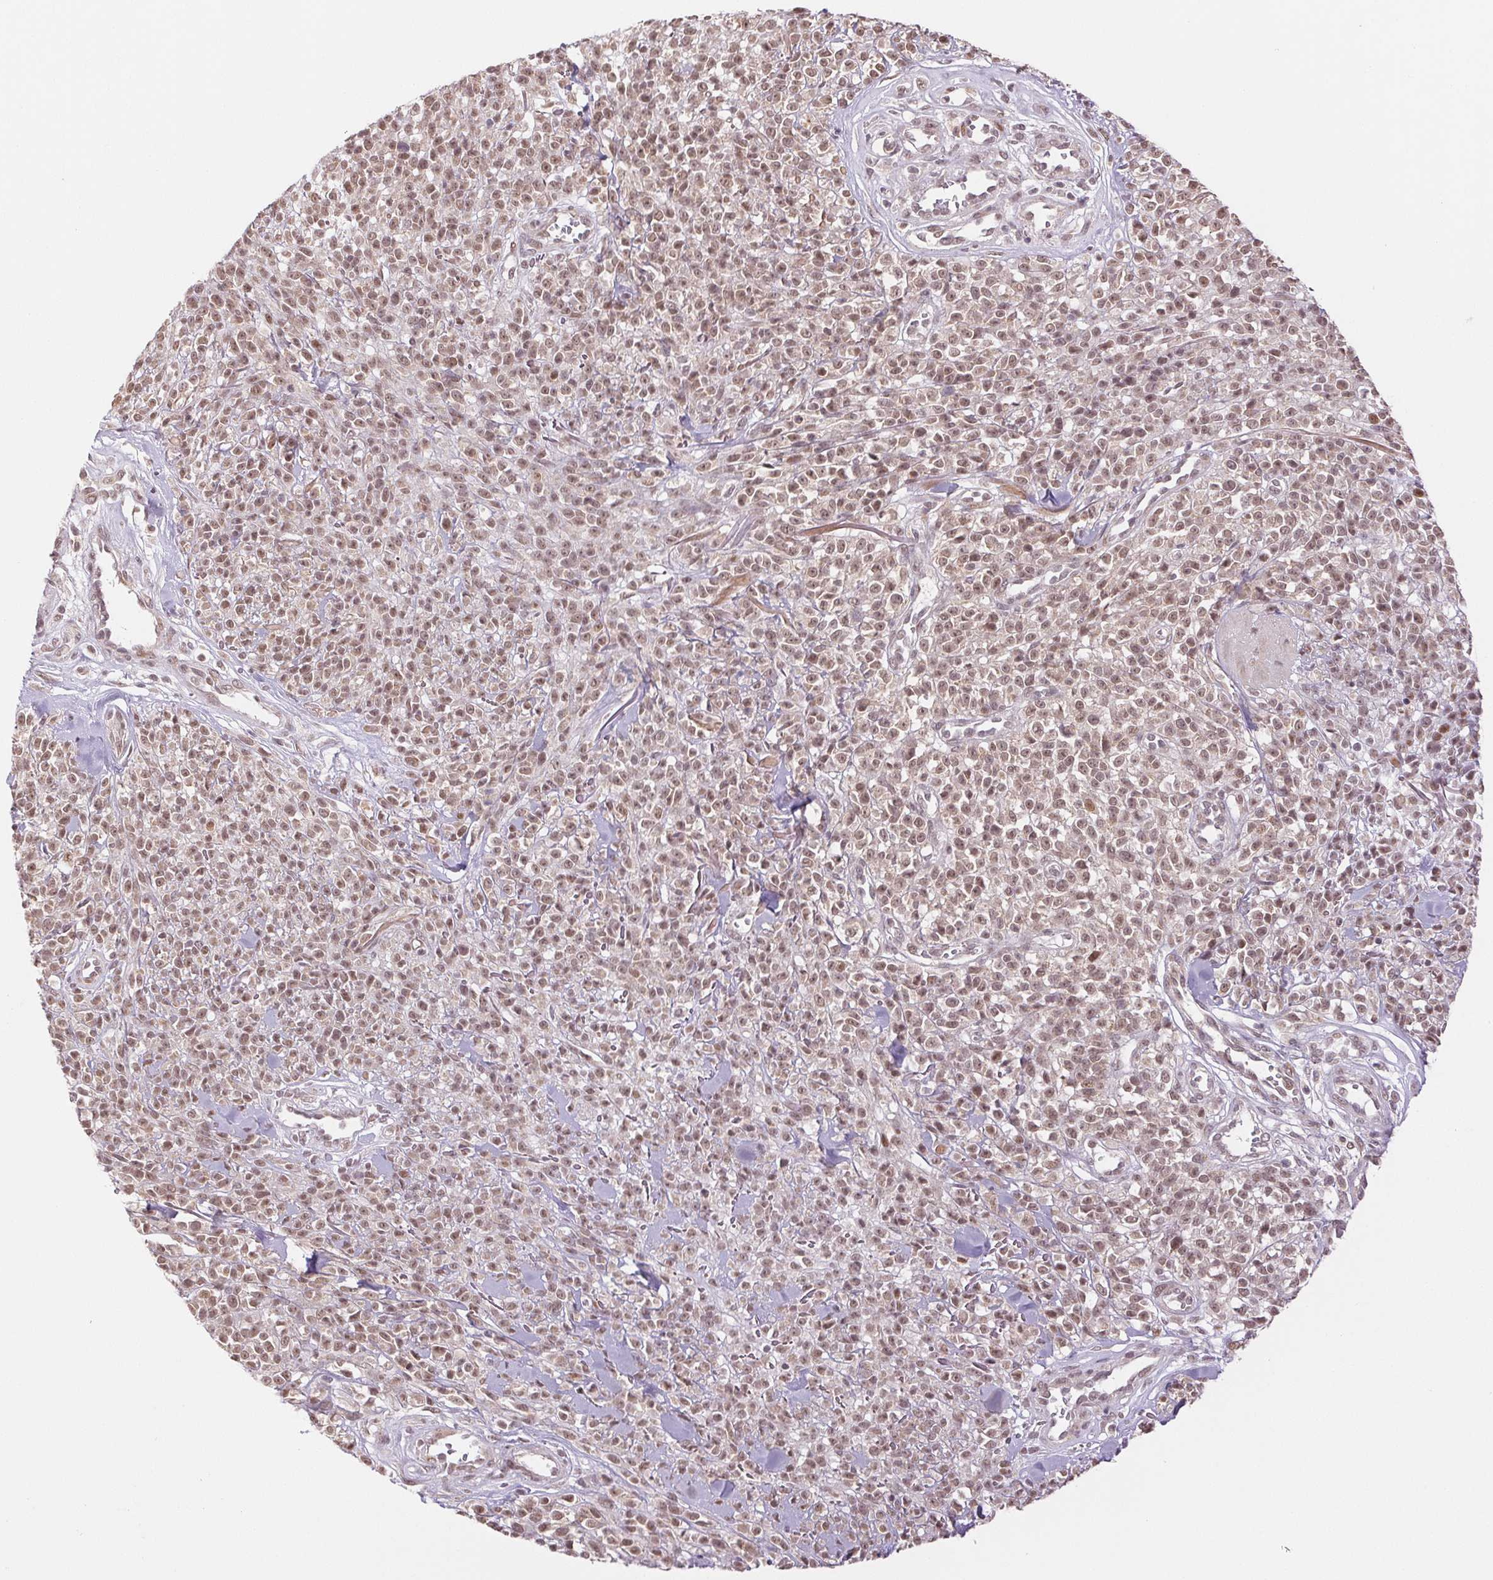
{"staining": {"intensity": "weak", "quantity": ">75%", "location": "nuclear"}, "tissue": "melanoma", "cell_type": "Tumor cells", "image_type": "cancer", "snomed": [{"axis": "morphology", "description": "Malignant melanoma, NOS"}, {"axis": "topography", "description": "Skin"}, {"axis": "topography", "description": "Skin of trunk"}], "caption": "Immunohistochemistry (DAB) staining of human melanoma reveals weak nuclear protein expression in approximately >75% of tumor cells. (Brightfield microscopy of DAB IHC at high magnification).", "gene": "GRHL3", "patient": {"sex": "male", "age": 74}}